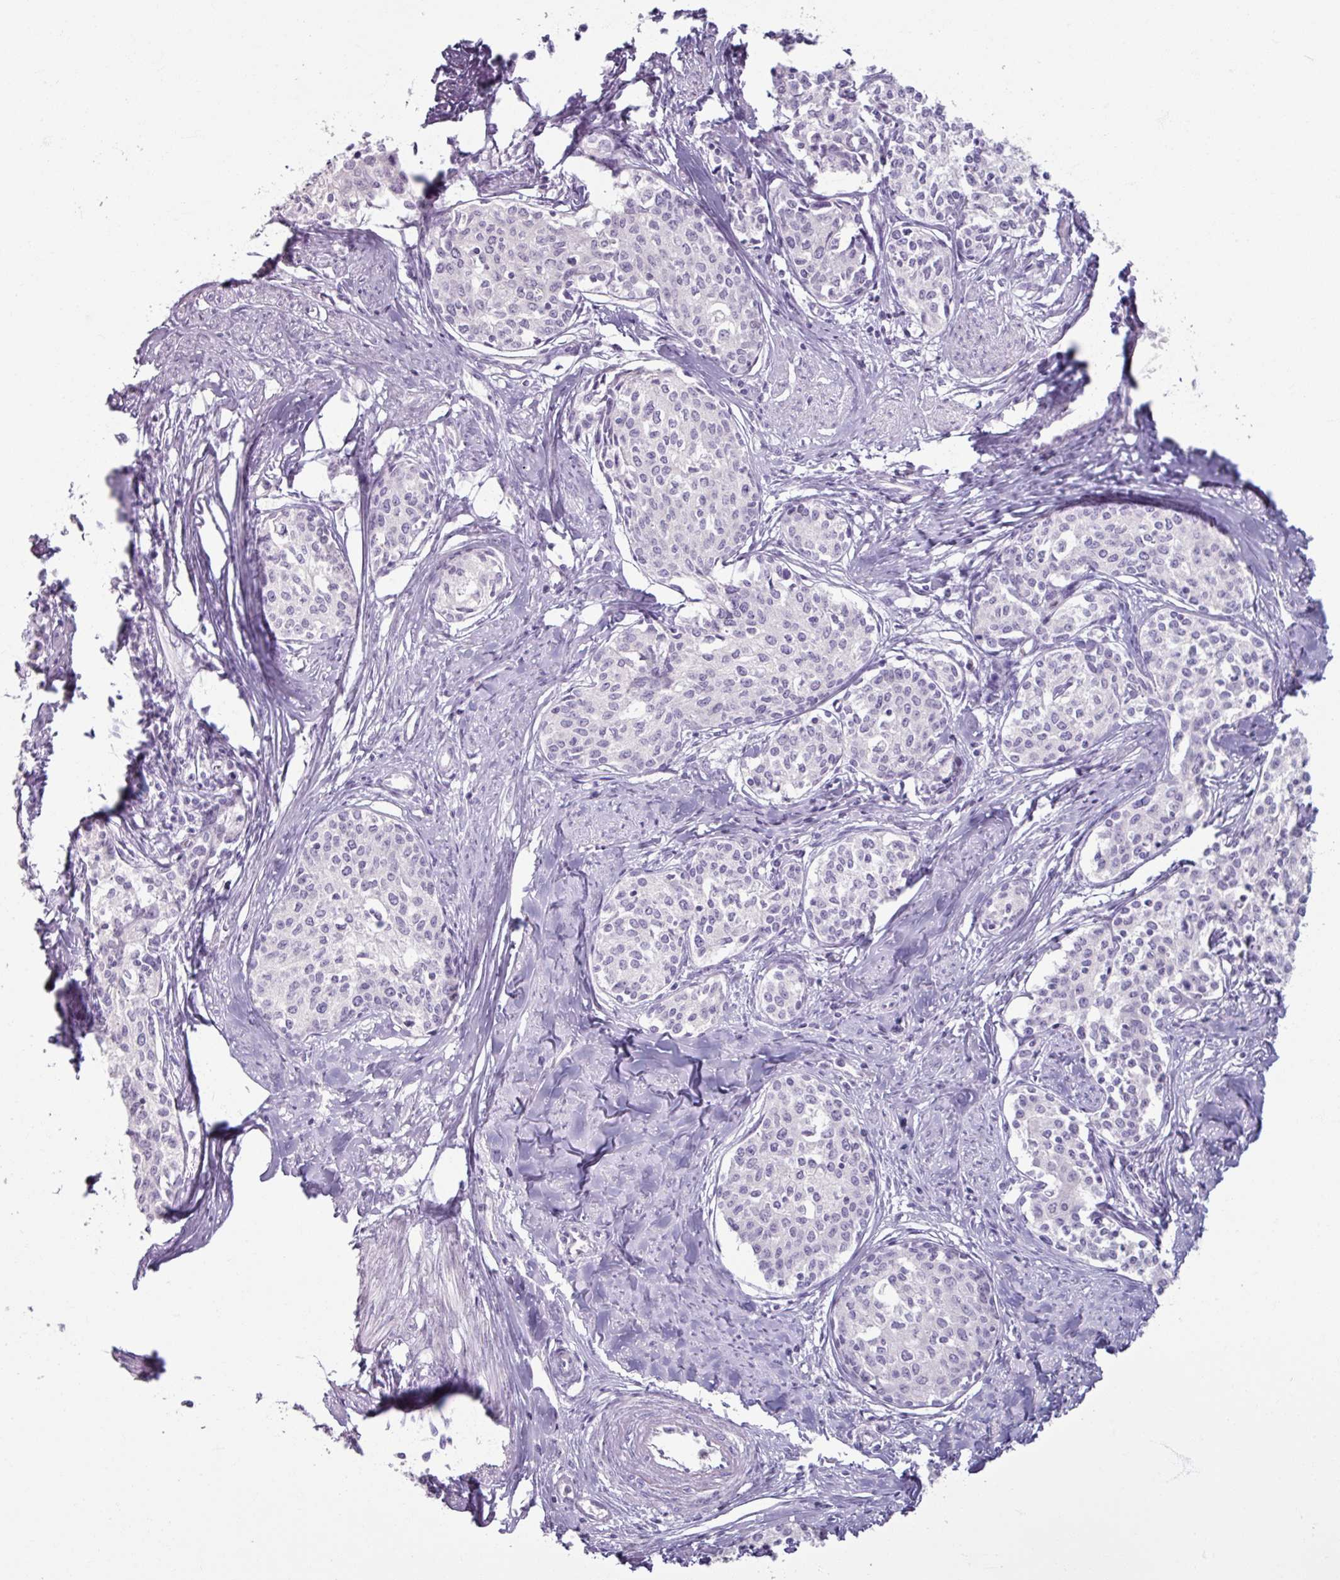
{"staining": {"intensity": "negative", "quantity": "none", "location": "none"}, "tissue": "cervical cancer", "cell_type": "Tumor cells", "image_type": "cancer", "snomed": [{"axis": "morphology", "description": "Squamous cell carcinoma, NOS"}, {"axis": "morphology", "description": "Adenocarcinoma, NOS"}, {"axis": "topography", "description": "Cervix"}], "caption": "Histopathology image shows no protein expression in tumor cells of cervical cancer tissue.", "gene": "ARG1", "patient": {"sex": "female", "age": 52}}